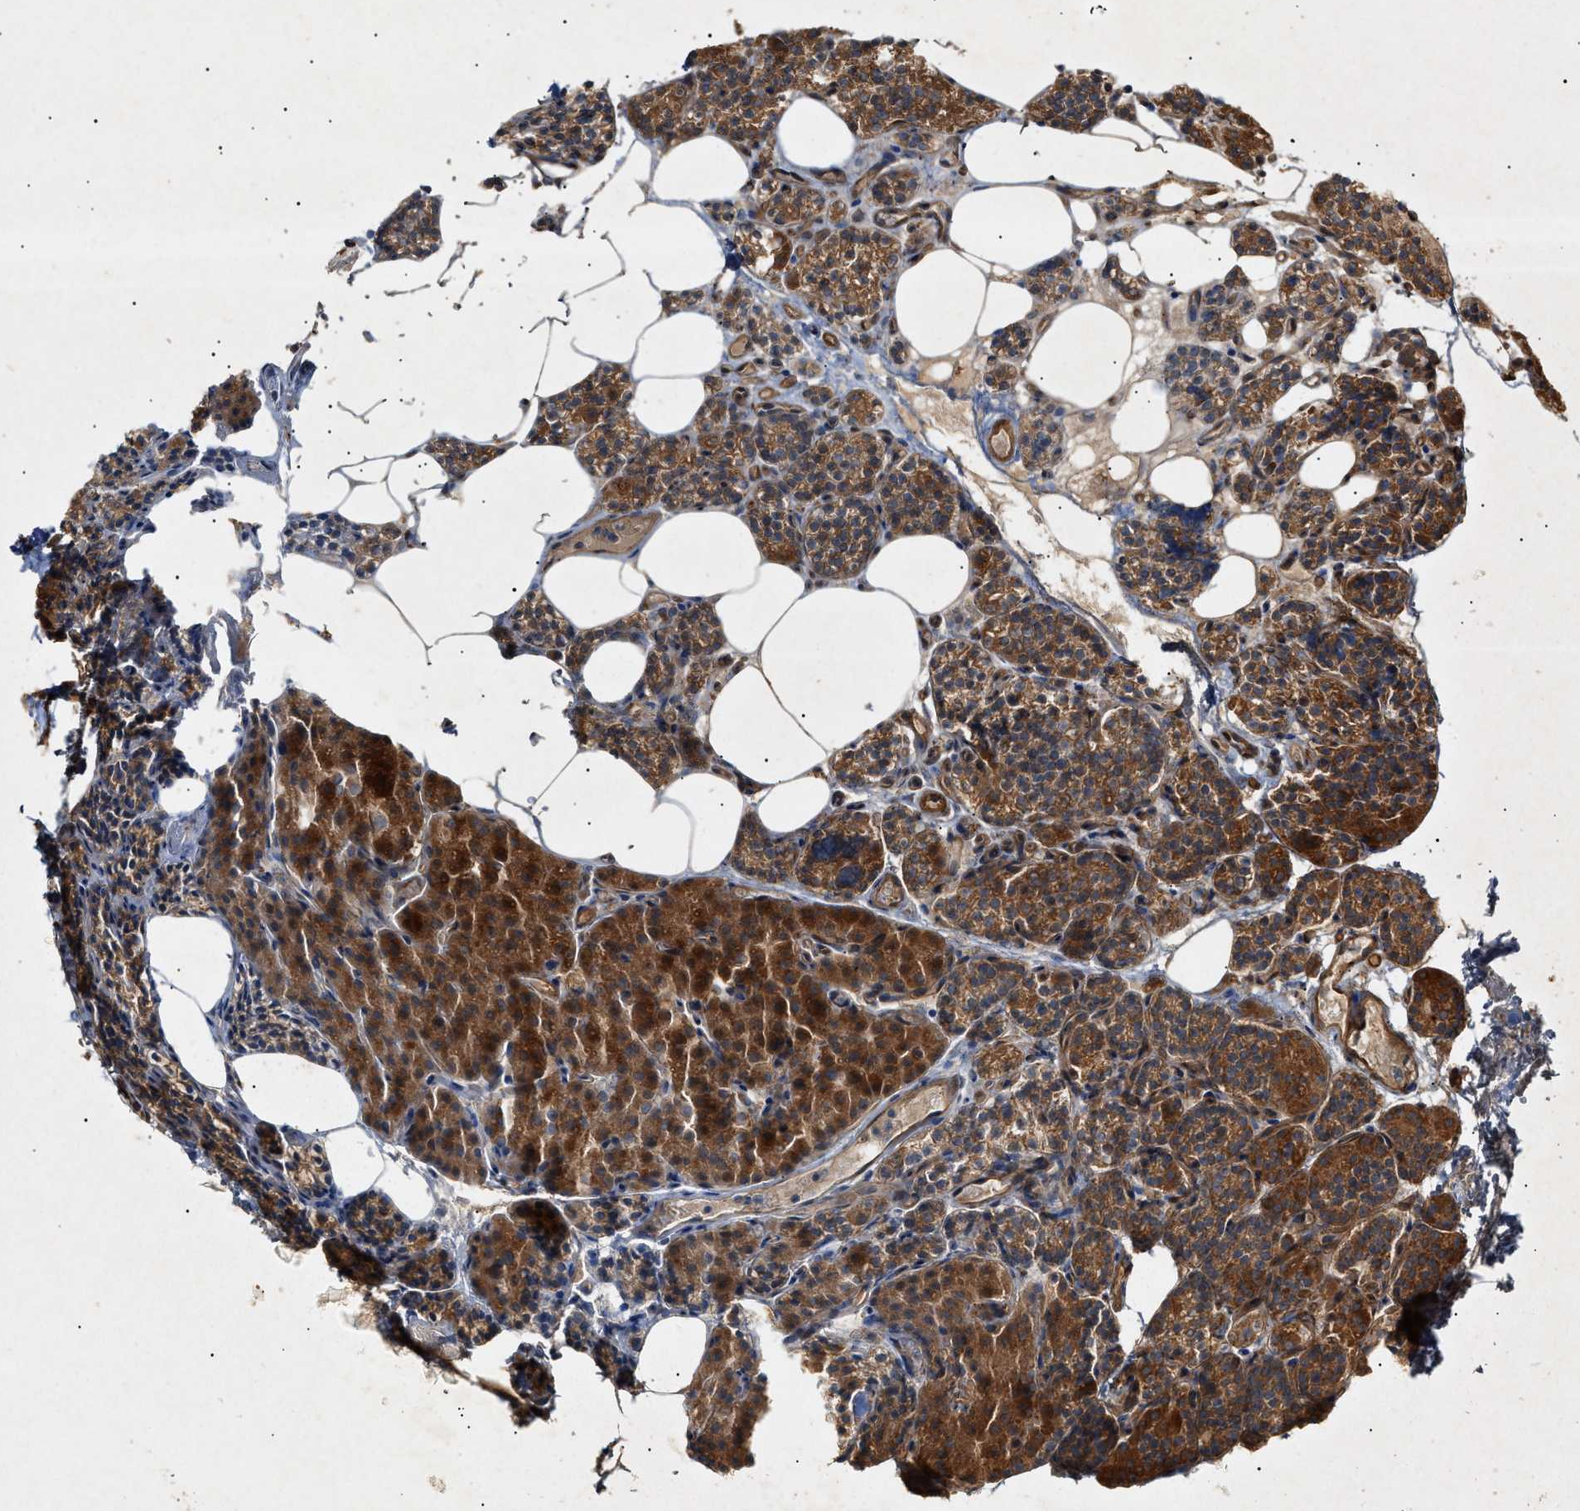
{"staining": {"intensity": "strong", "quantity": ">75%", "location": "cytoplasmic/membranous"}, "tissue": "parathyroid gland", "cell_type": "Glandular cells", "image_type": "normal", "snomed": [{"axis": "morphology", "description": "Normal tissue, NOS"}, {"axis": "morphology", "description": "Adenoma, NOS"}, {"axis": "topography", "description": "Parathyroid gland"}], "caption": "Parathyroid gland stained for a protein exhibits strong cytoplasmic/membranous positivity in glandular cells. (Brightfield microscopy of DAB IHC at high magnification).", "gene": "MTCH1", "patient": {"sex": "female", "age": 74}}